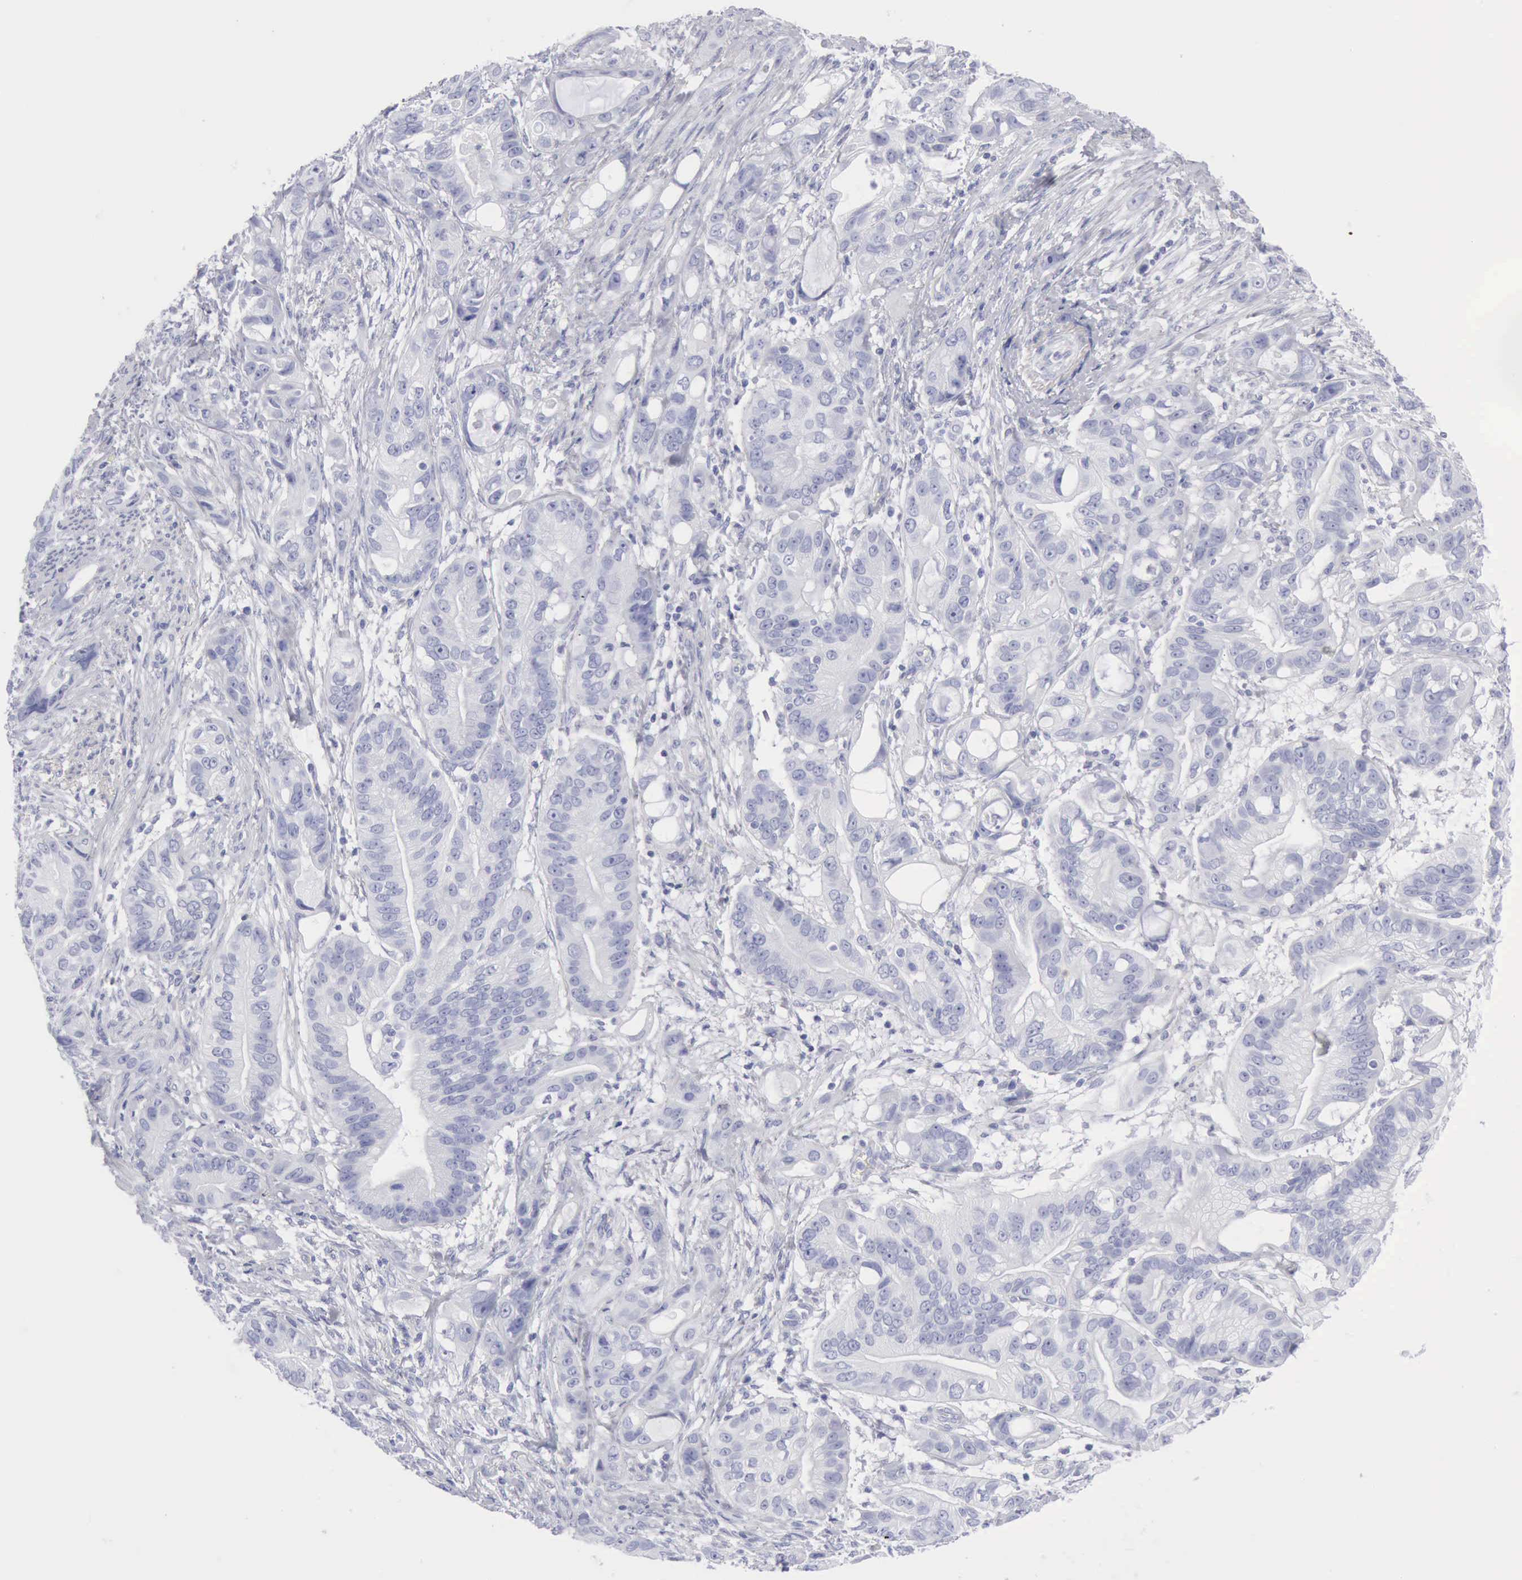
{"staining": {"intensity": "negative", "quantity": "none", "location": "none"}, "tissue": "stomach cancer", "cell_type": "Tumor cells", "image_type": "cancer", "snomed": [{"axis": "morphology", "description": "Adenocarcinoma, NOS"}, {"axis": "topography", "description": "Stomach, upper"}], "caption": "An IHC histopathology image of stomach cancer (adenocarcinoma) is shown. There is no staining in tumor cells of stomach cancer (adenocarcinoma).", "gene": "KRT5", "patient": {"sex": "male", "age": 47}}